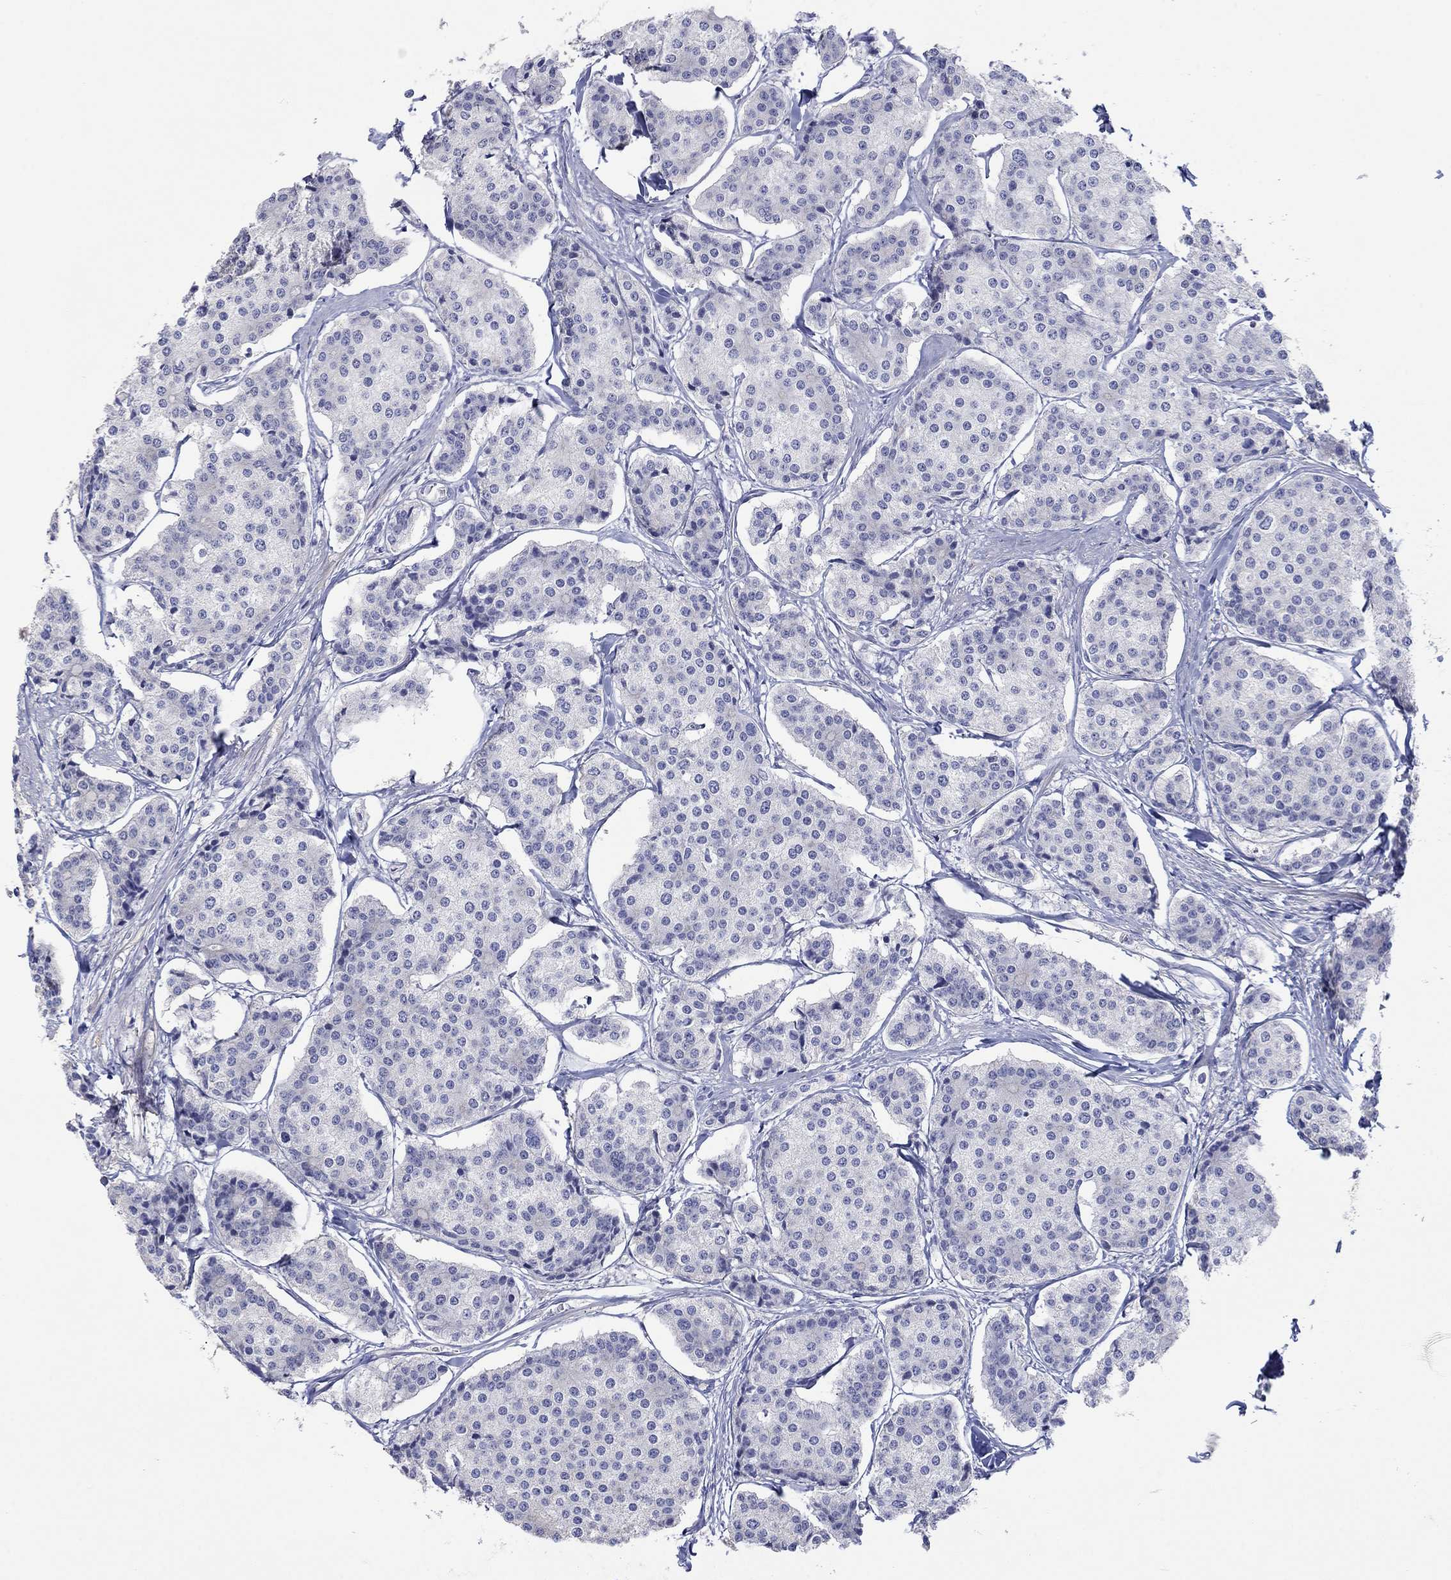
{"staining": {"intensity": "negative", "quantity": "none", "location": "none"}, "tissue": "carcinoid", "cell_type": "Tumor cells", "image_type": "cancer", "snomed": [{"axis": "morphology", "description": "Carcinoid, malignant, NOS"}, {"axis": "topography", "description": "Small intestine"}], "caption": "The image exhibits no staining of tumor cells in carcinoid.", "gene": "TPRN", "patient": {"sex": "female", "age": 65}}